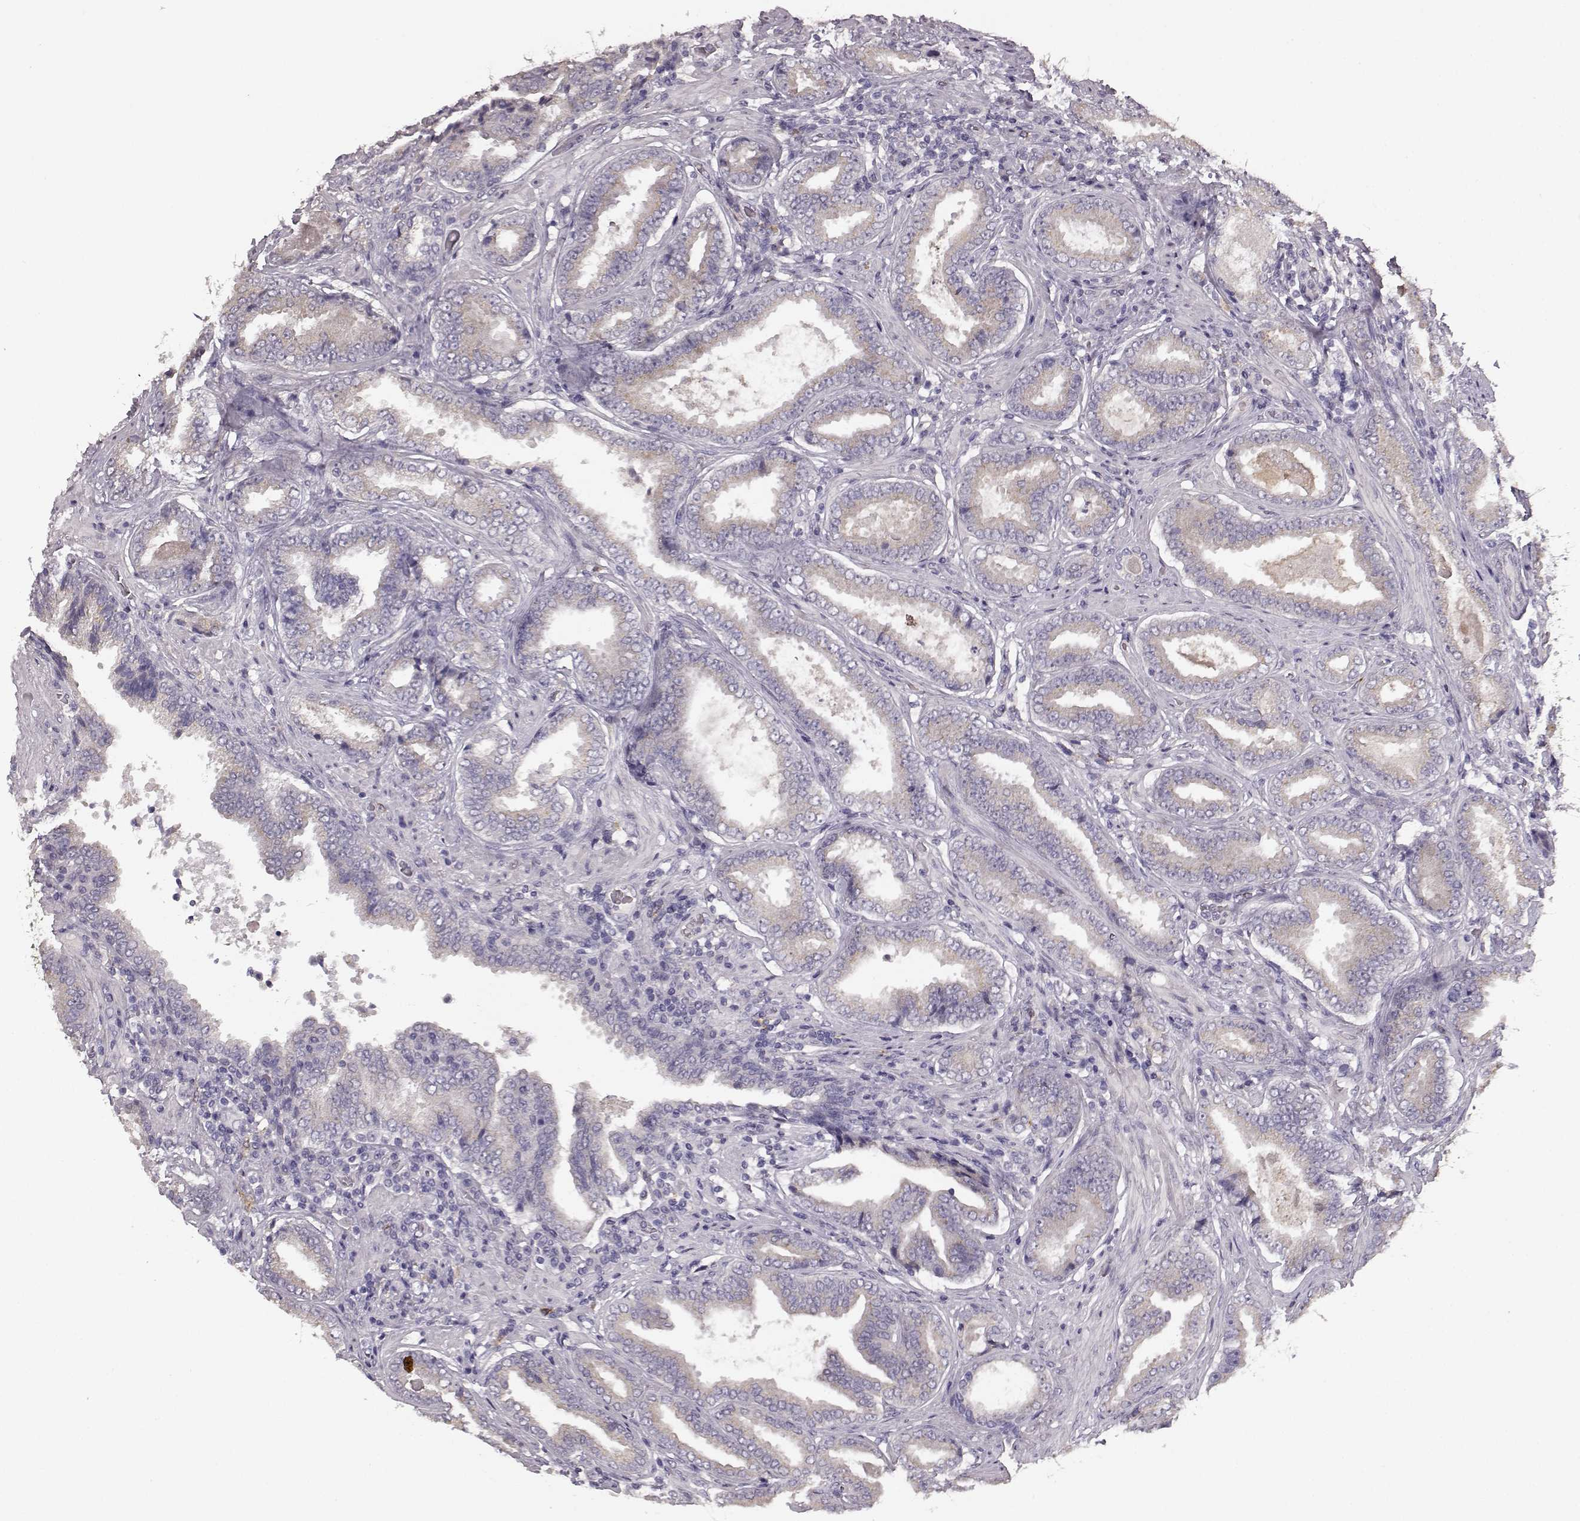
{"staining": {"intensity": "weak", "quantity": ">75%", "location": "cytoplasmic/membranous"}, "tissue": "prostate cancer", "cell_type": "Tumor cells", "image_type": "cancer", "snomed": [{"axis": "morphology", "description": "Adenocarcinoma, NOS"}, {"axis": "topography", "description": "Prostate"}], "caption": "Approximately >75% of tumor cells in prostate cancer display weak cytoplasmic/membranous protein staining as visualized by brown immunohistochemical staining.", "gene": "GHR", "patient": {"sex": "male", "age": 64}}